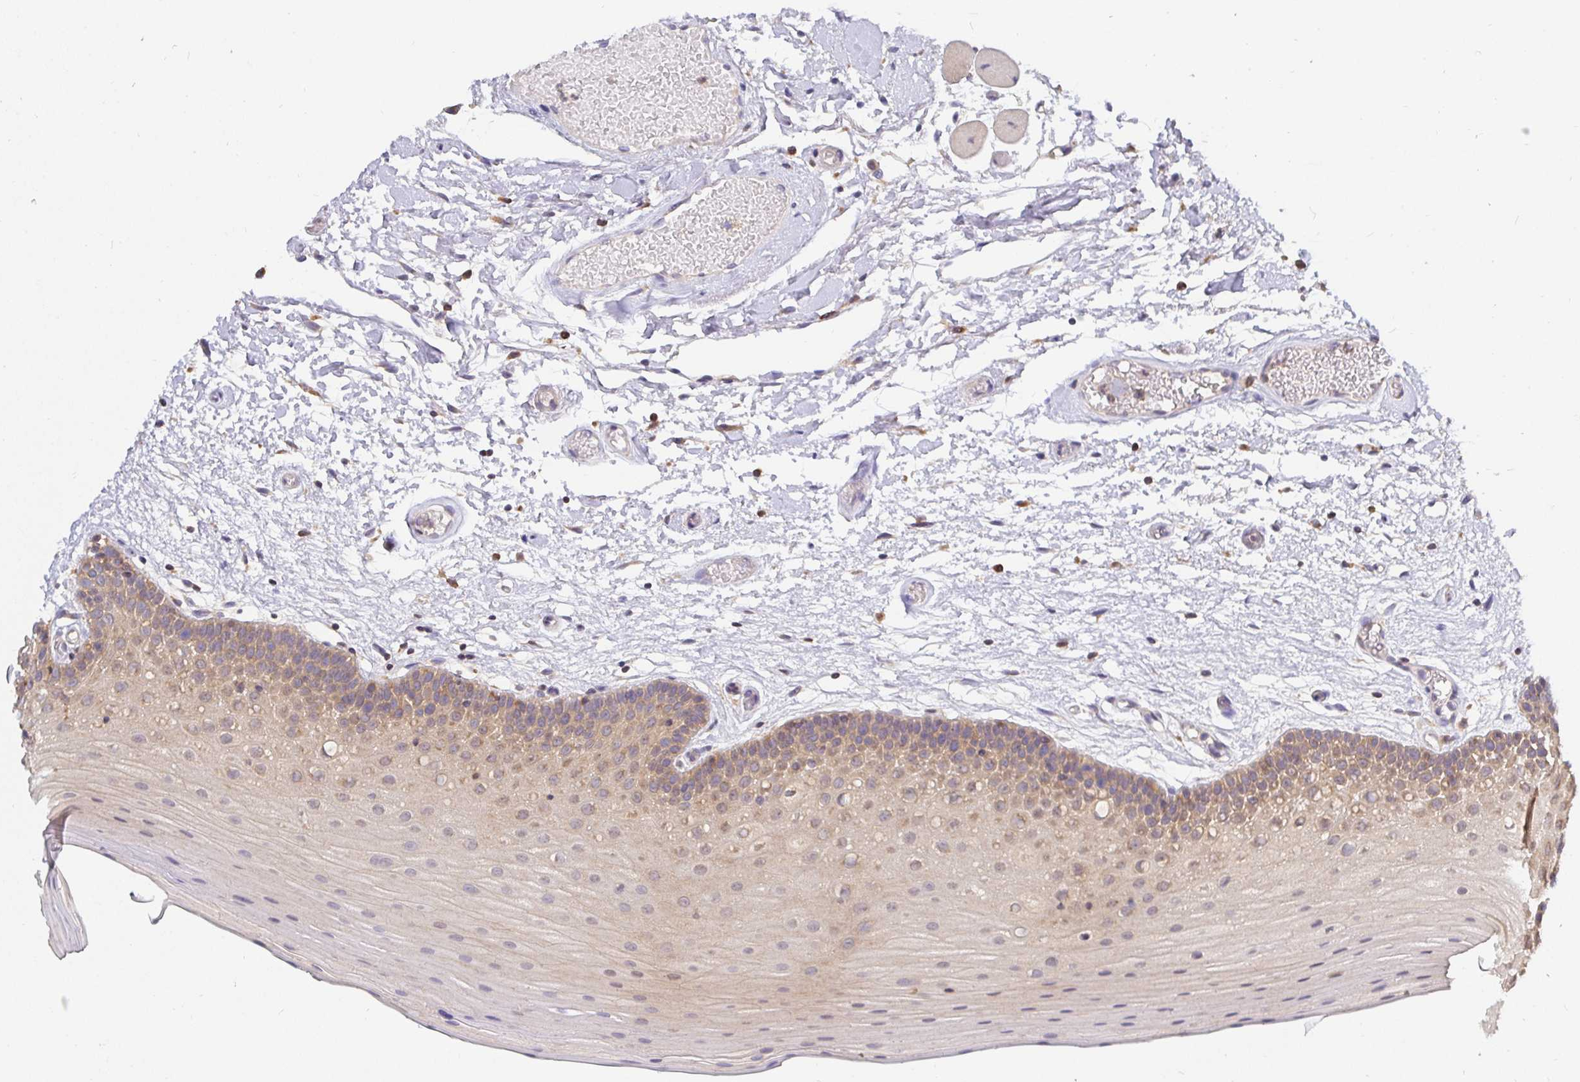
{"staining": {"intensity": "weak", "quantity": "25%-75%", "location": "cytoplasmic/membranous"}, "tissue": "oral mucosa", "cell_type": "Squamous epithelial cells", "image_type": "normal", "snomed": [{"axis": "morphology", "description": "Normal tissue, NOS"}, {"axis": "morphology", "description": "Squamous cell carcinoma, NOS"}, {"axis": "topography", "description": "Oral tissue"}, {"axis": "topography", "description": "Tounge, NOS"}, {"axis": "topography", "description": "Head-Neck"}], "caption": "Squamous epithelial cells show weak cytoplasmic/membranous expression in about 25%-75% of cells in normal oral mucosa. The staining is performed using DAB brown chromogen to label protein expression. The nuclei are counter-stained blue using hematoxylin.", "gene": "ATP6V1F", "patient": {"sex": "male", "age": 62}}